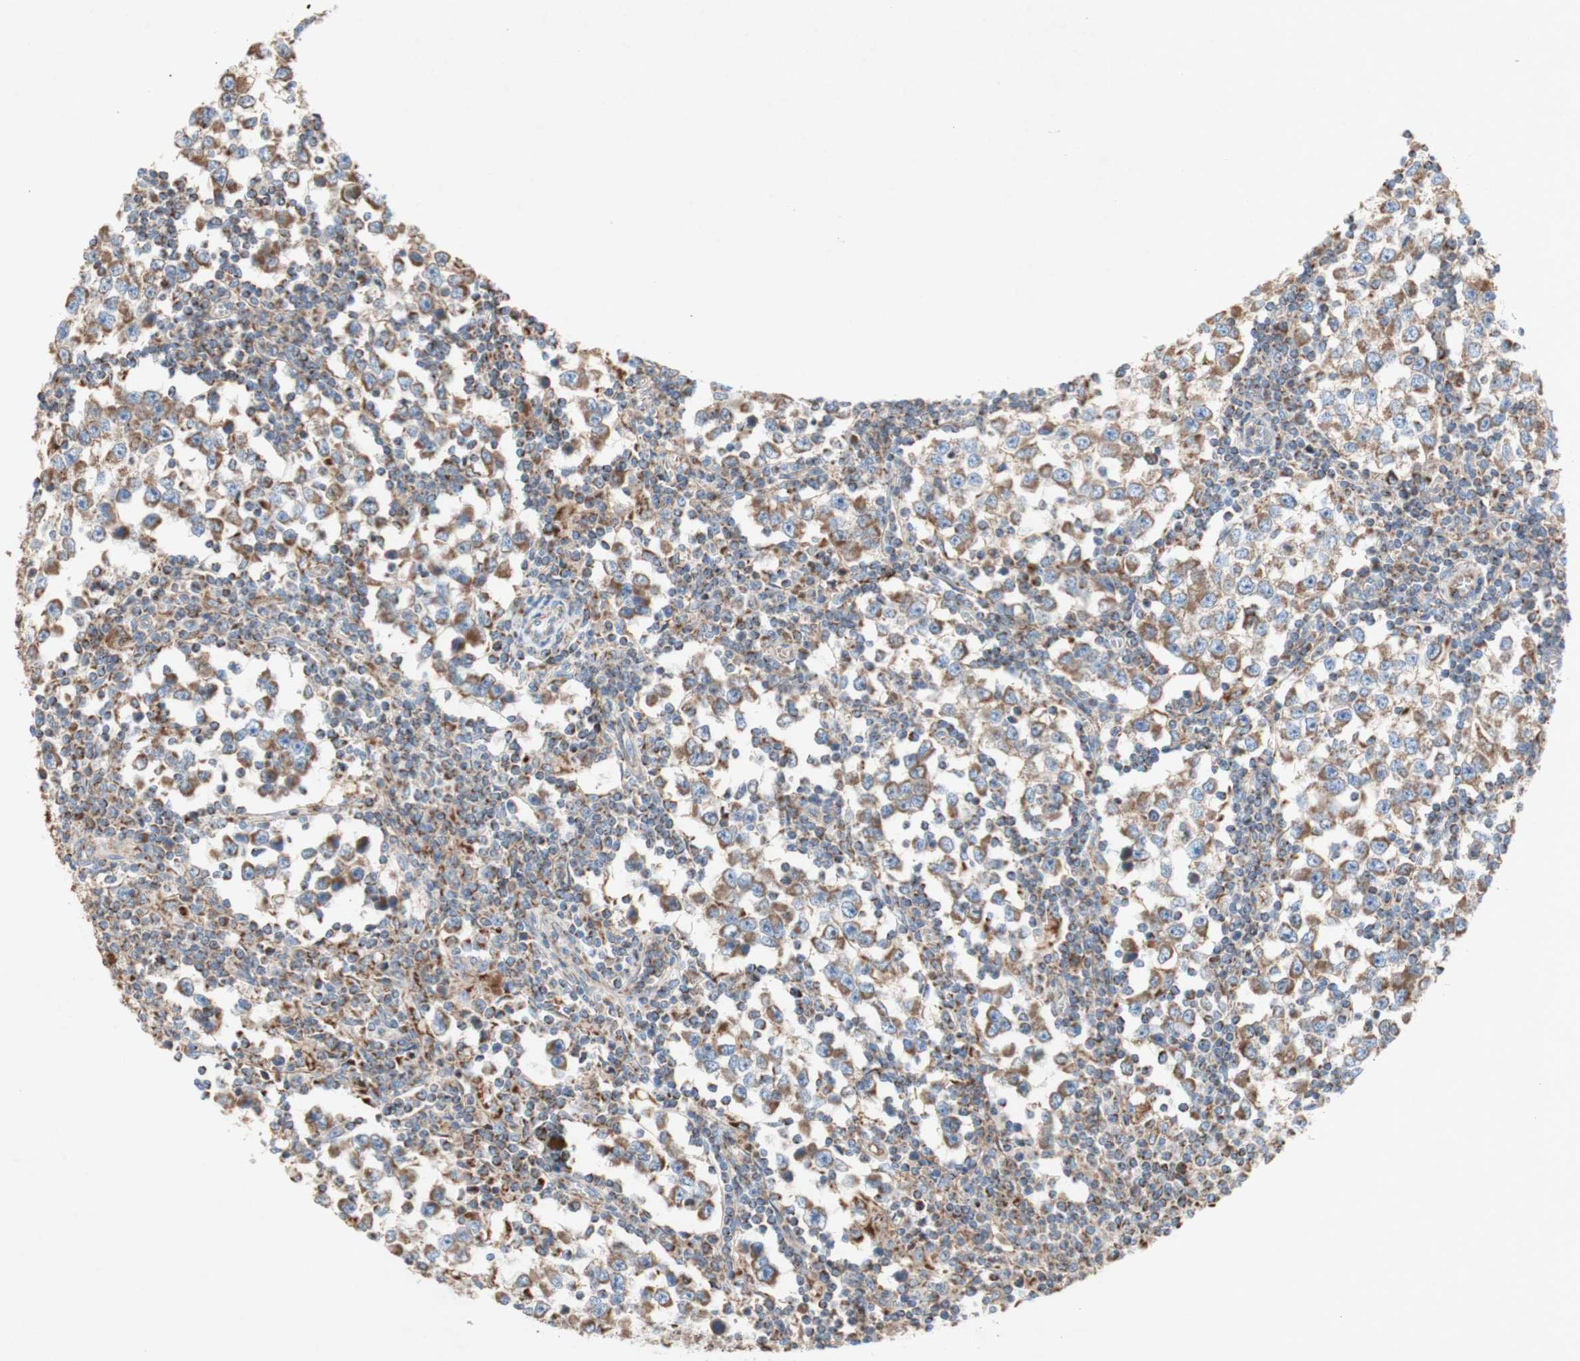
{"staining": {"intensity": "weak", "quantity": ">75%", "location": "cytoplasmic/membranous"}, "tissue": "testis cancer", "cell_type": "Tumor cells", "image_type": "cancer", "snomed": [{"axis": "morphology", "description": "Seminoma, NOS"}, {"axis": "topography", "description": "Testis"}], "caption": "Seminoma (testis) stained with a brown dye shows weak cytoplasmic/membranous positive staining in about >75% of tumor cells.", "gene": "SDHB", "patient": {"sex": "male", "age": 65}}